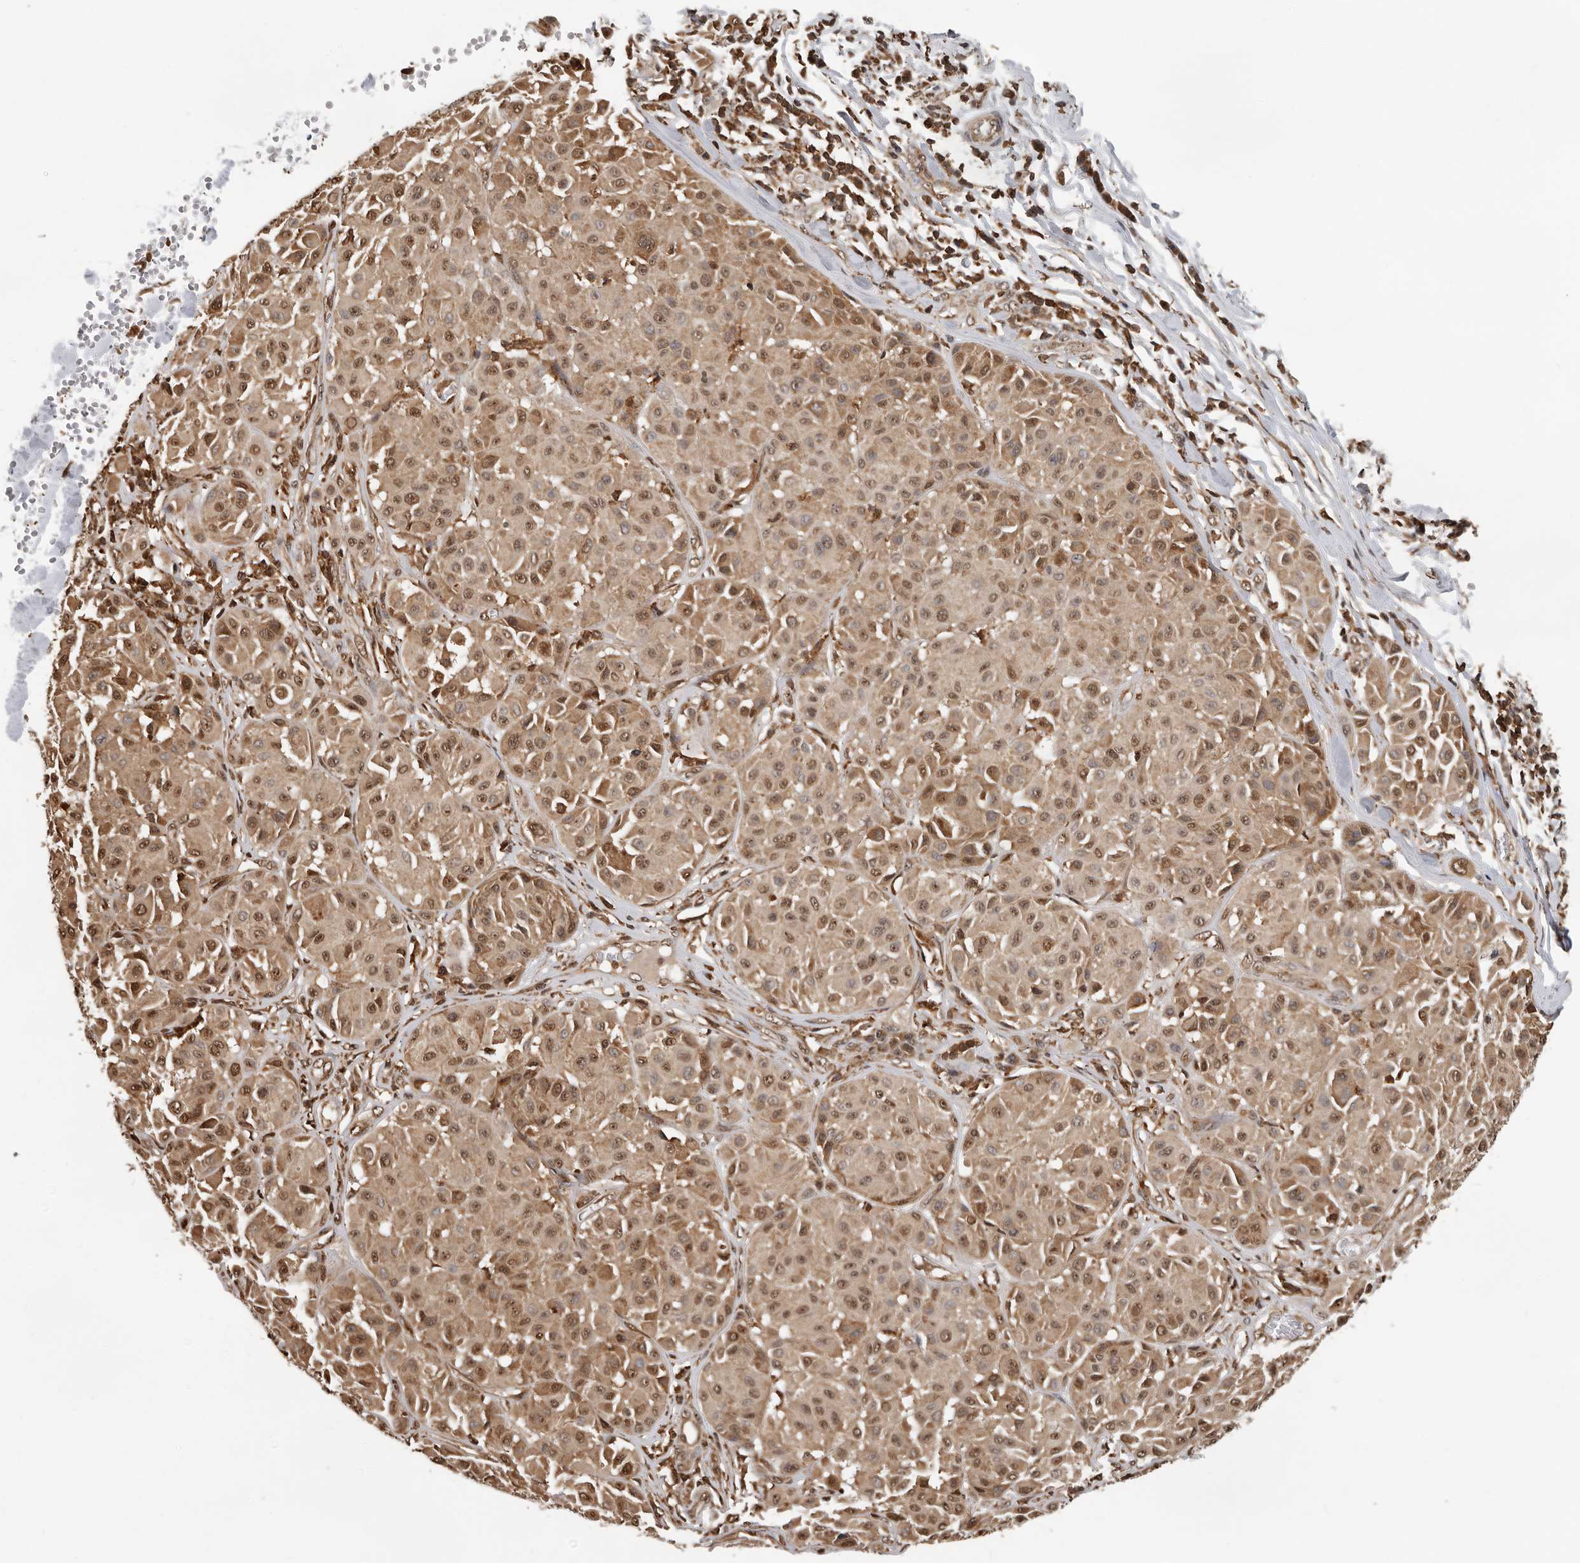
{"staining": {"intensity": "moderate", "quantity": ">75%", "location": "cytoplasmic/membranous,nuclear"}, "tissue": "melanoma", "cell_type": "Tumor cells", "image_type": "cancer", "snomed": [{"axis": "morphology", "description": "Malignant melanoma, Metastatic site"}, {"axis": "topography", "description": "Soft tissue"}], "caption": "The photomicrograph demonstrates immunohistochemical staining of malignant melanoma (metastatic site). There is moderate cytoplasmic/membranous and nuclear positivity is seen in about >75% of tumor cells.", "gene": "RNF157", "patient": {"sex": "male", "age": 41}}